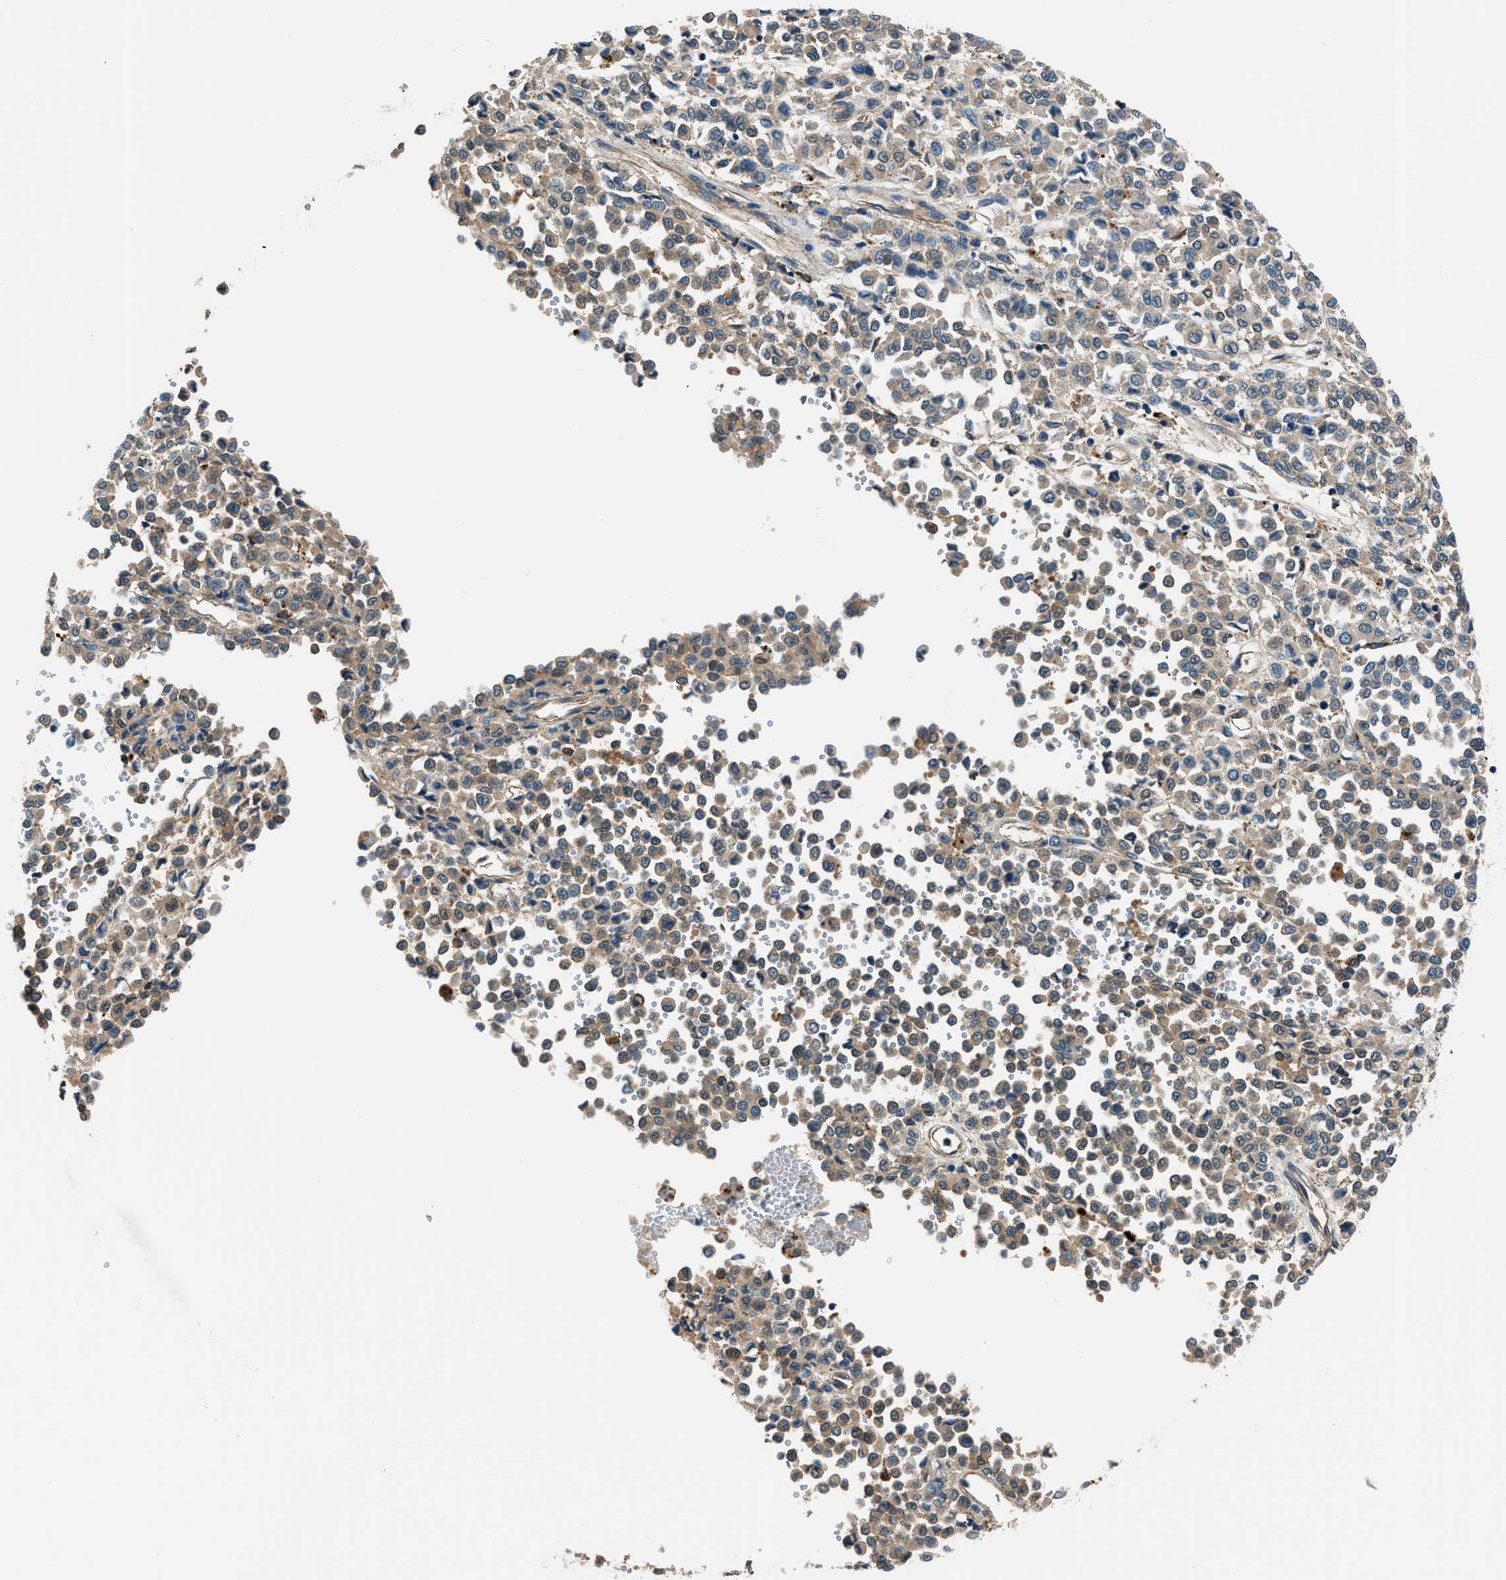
{"staining": {"intensity": "weak", "quantity": ">75%", "location": "cytoplasmic/membranous"}, "tissue": "melanoma", "cell_type": "Tumor cells", "image_type": "cancer", "snomed": [{"axis": "morphology", "description": "Malignant melanoma, Metastatic site"}, {"axis": "topography", "description": "Pancreas"}], "caption": "High-power microscopy captured an immunohistochemistry (IHC) histopathology image of melanoma, revealing weak cytoplasmic/membranous positivity in approximately >75% of tumor cells.", "gene": "SLC19A2", "patient": {"sex": "female", "age": 30}}